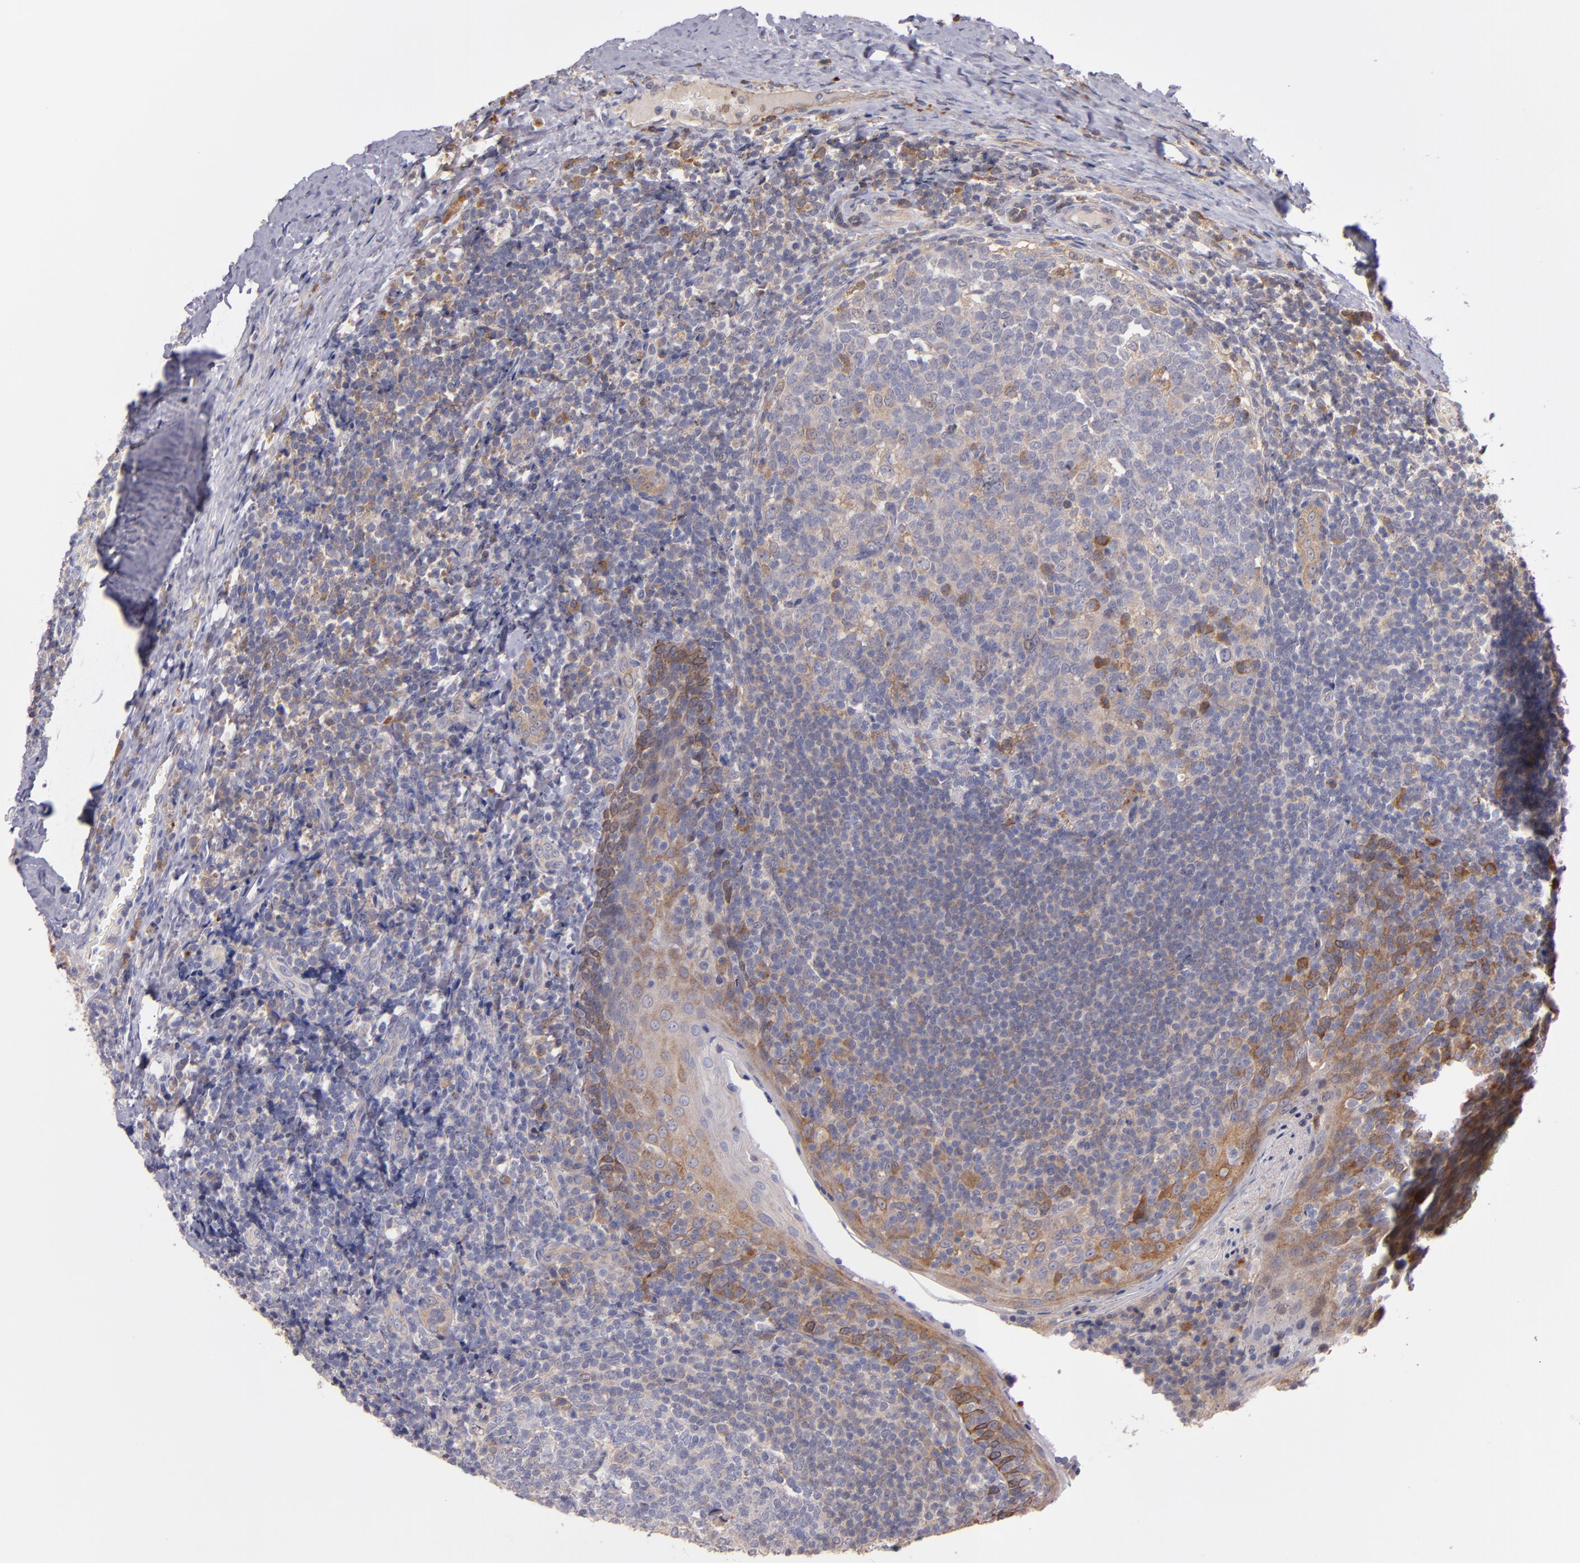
{"staining": {"intensity": "moderate", "quantity": "<25%", "location": "cytoplasmic/membranous"}, "tissue": "tonsil", "cell_type": "Germinal center cells", "image_type": "normal", "snomed": [{"axis": "morphology", "description": "Normal tissue, NOS"}, {"axis": "topography", "description": "Tonsil"}], "caption": "DAB (3,3'-diaminobenzidine) immunohistochemical staining of normal human tonsil displays moderate cytoplasmic/membranous protein staining in approximately <25% of germinal center cells. Nuclei are stained in blue.", "gene": "IFIH1", "patient": {"sex": "male", "age": 31}}